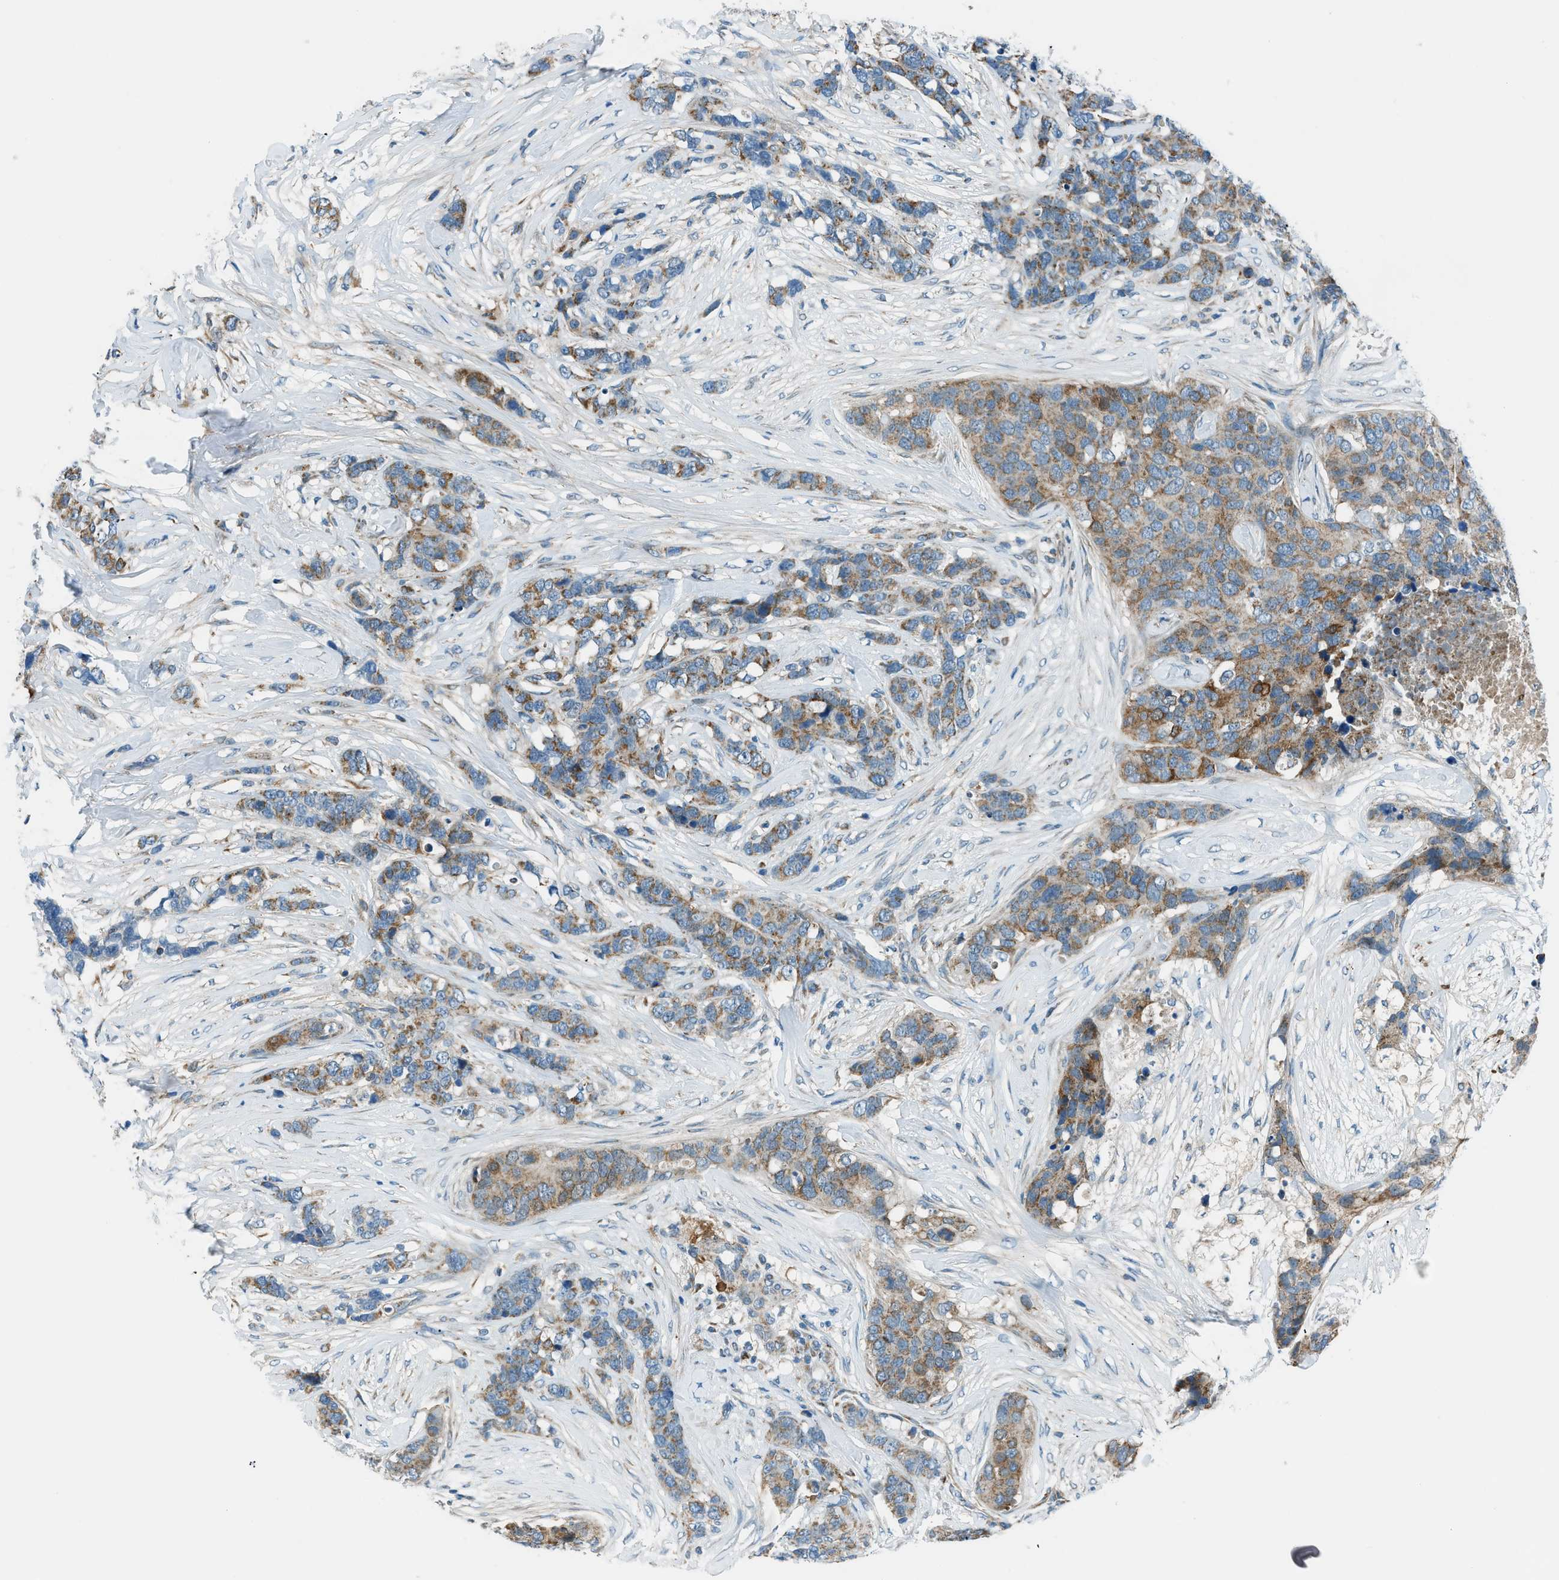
{"staining": {"intensity": "moderate", "quantity": ">75%", "location": "cytoplasmic/membranous"}, "tissue": "breast cancer", "cell_type": "Tumor cells", "image_type": "cancer", "snomed": [{"axis": "morphology", "description": "Lobular carcinoma"}, {"axis": "topography", "description": "Breast"}], "caption": "This micrograph displays immunohistochemistry staining of breast lobular carcinoma, with medium moderate cytoplasmic/membranous staining in about >75% of tumor cells.", "gene": "PIGG", "patient": {"sex": "female", "age": 59}}